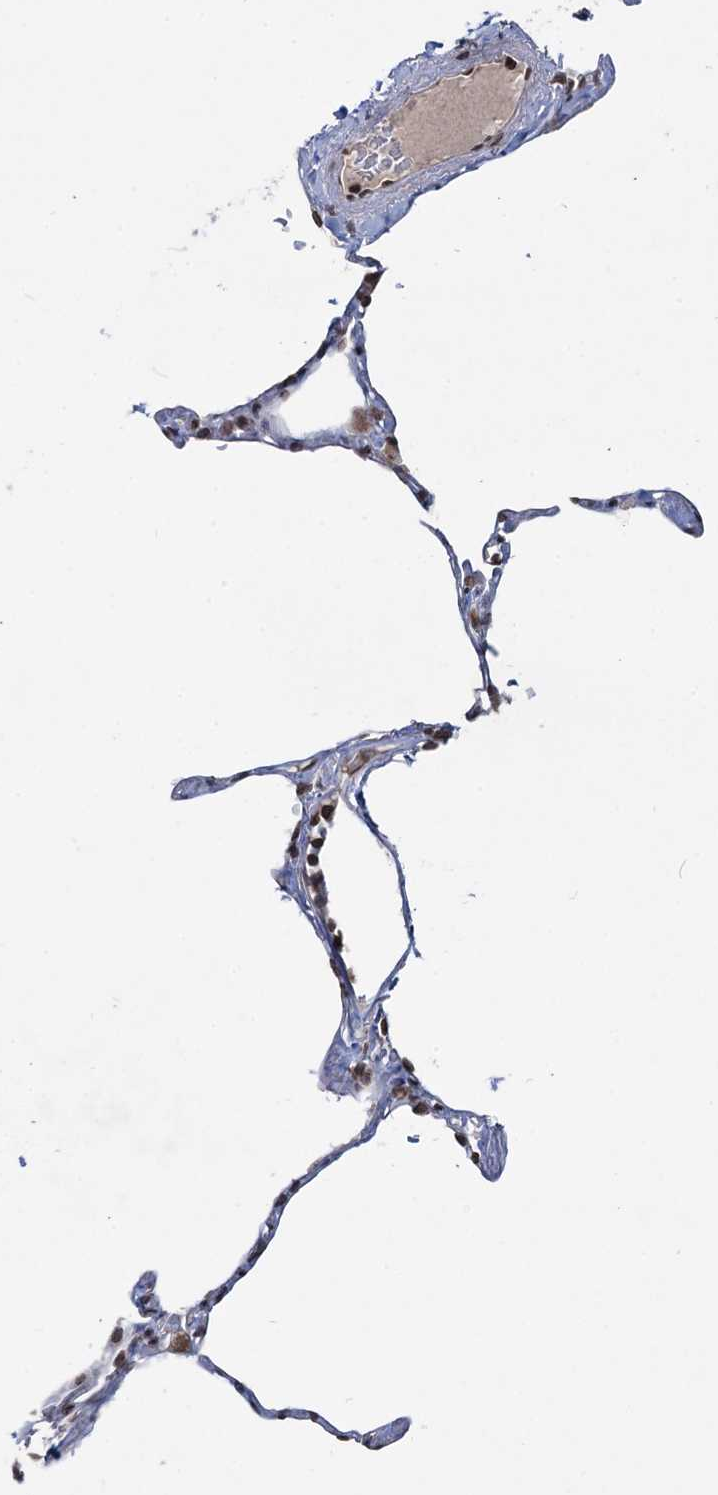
{"staining": {"intensity": "moderate", "quantity": "<25%", "location": "nuclear"}, "tissue": "lung", "cell_type": "Alveolar cells", "image_type": "normal", "snomed": [{"axis": "morphology", "description": "Normal tissue, NOS"}, {"axis": "topography", "description": "Lung"}], "caption": "Immunohistochemistry (IHC) histopathology image of benign lung stained for a protein (brown), which exhibits low levels of moderate nuclear staining in approximately <25% of alveolar cells.", "gene": "RNF6", "patient": {"sex": "male", "age": 65}}